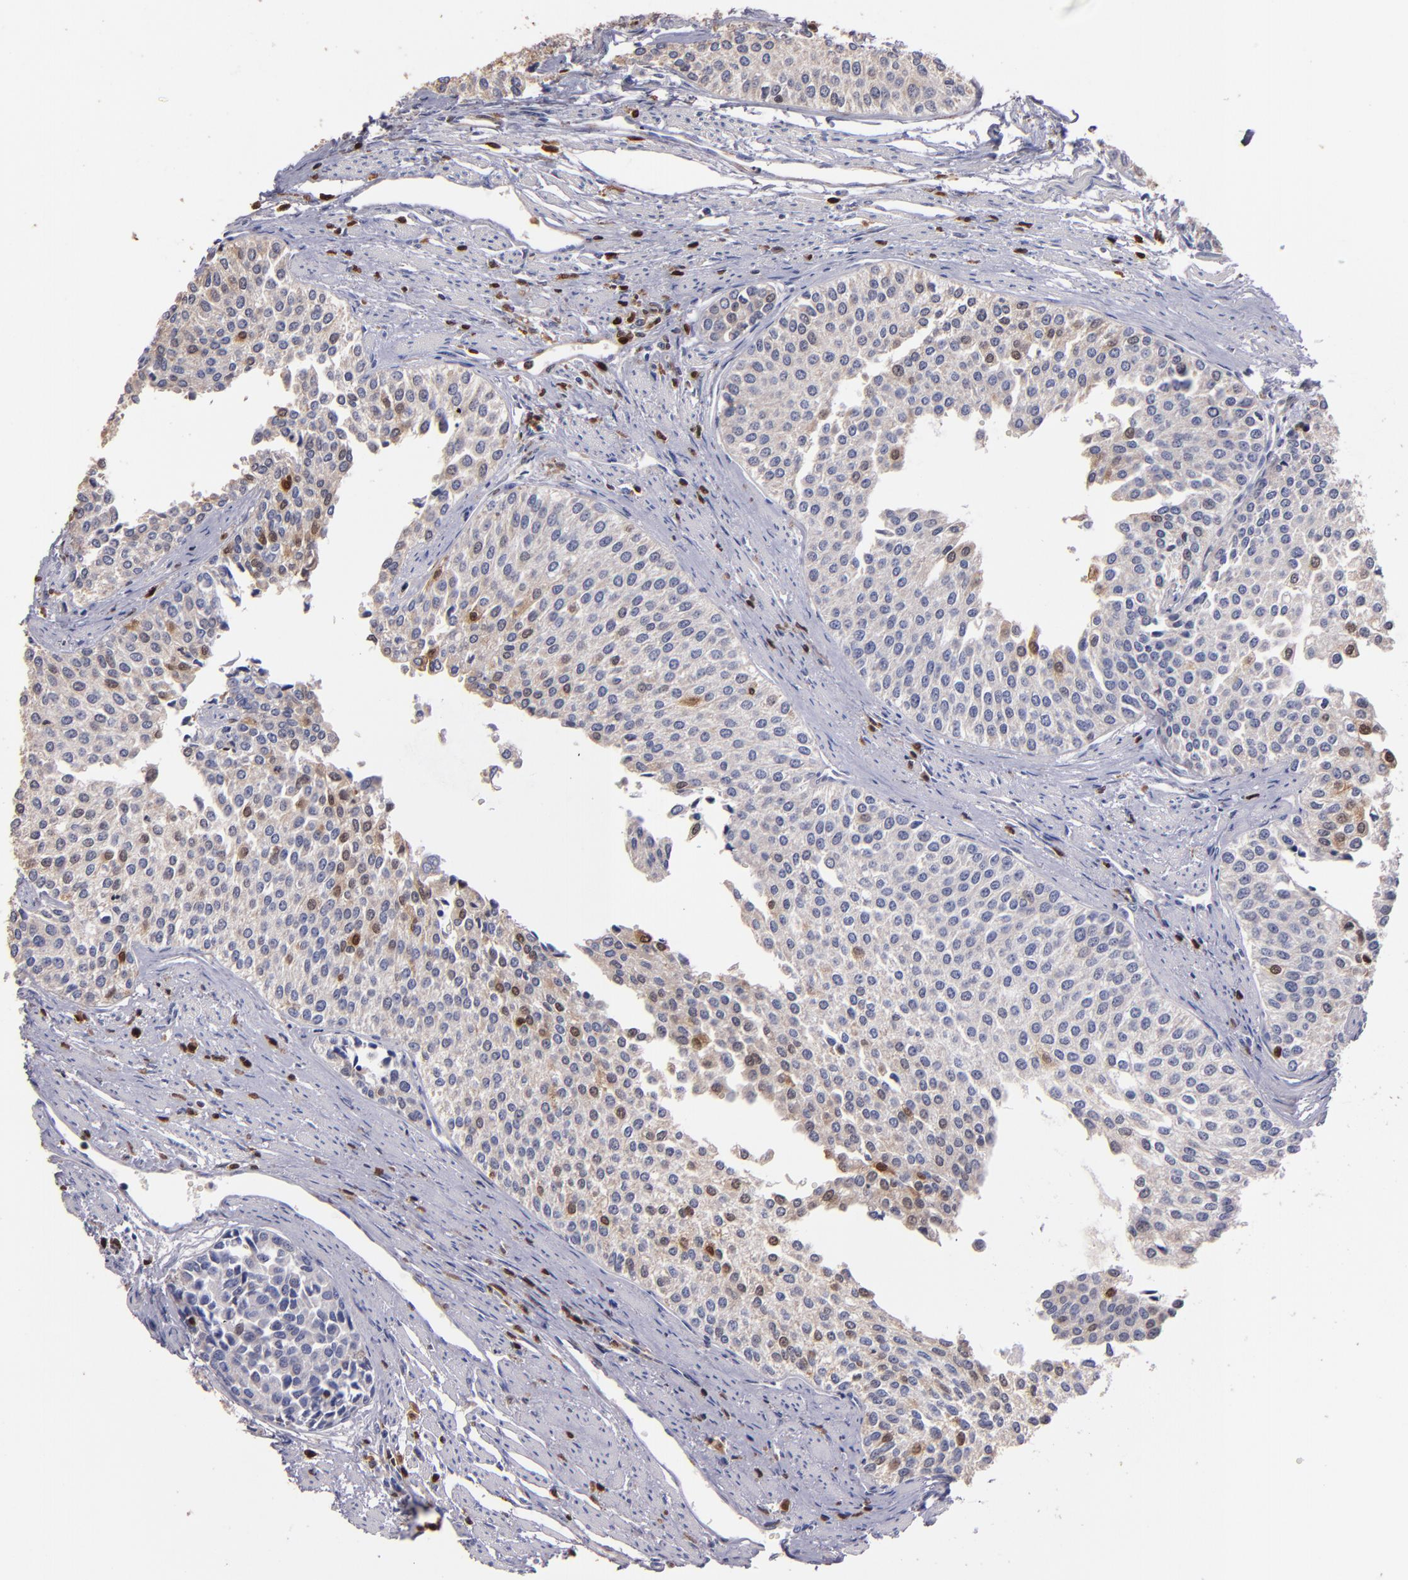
{"staining": {"intensity": "moderate", "quantity": "<25%", "location": "cytoplasmic/membranous,nuclear"}, "tissue": "urothelial cancer", "cell_type": "Tumor cells", "image_type": "cancer", "snomed": [{"axis": "morphology", "description": "Urothelial carcinoma, Low grade"}, {"axis": "topography", "description": "Urinary bladder"}], "caption": "Immunohistochemical staining of human urothelial cancer exhibits low levels of moderate cytoplasmic/membranous and nuclear protein expression in approximately <25% of tumor cells.", "gene": "S100A4", "patient": {"sex": "female", "age": 73}}